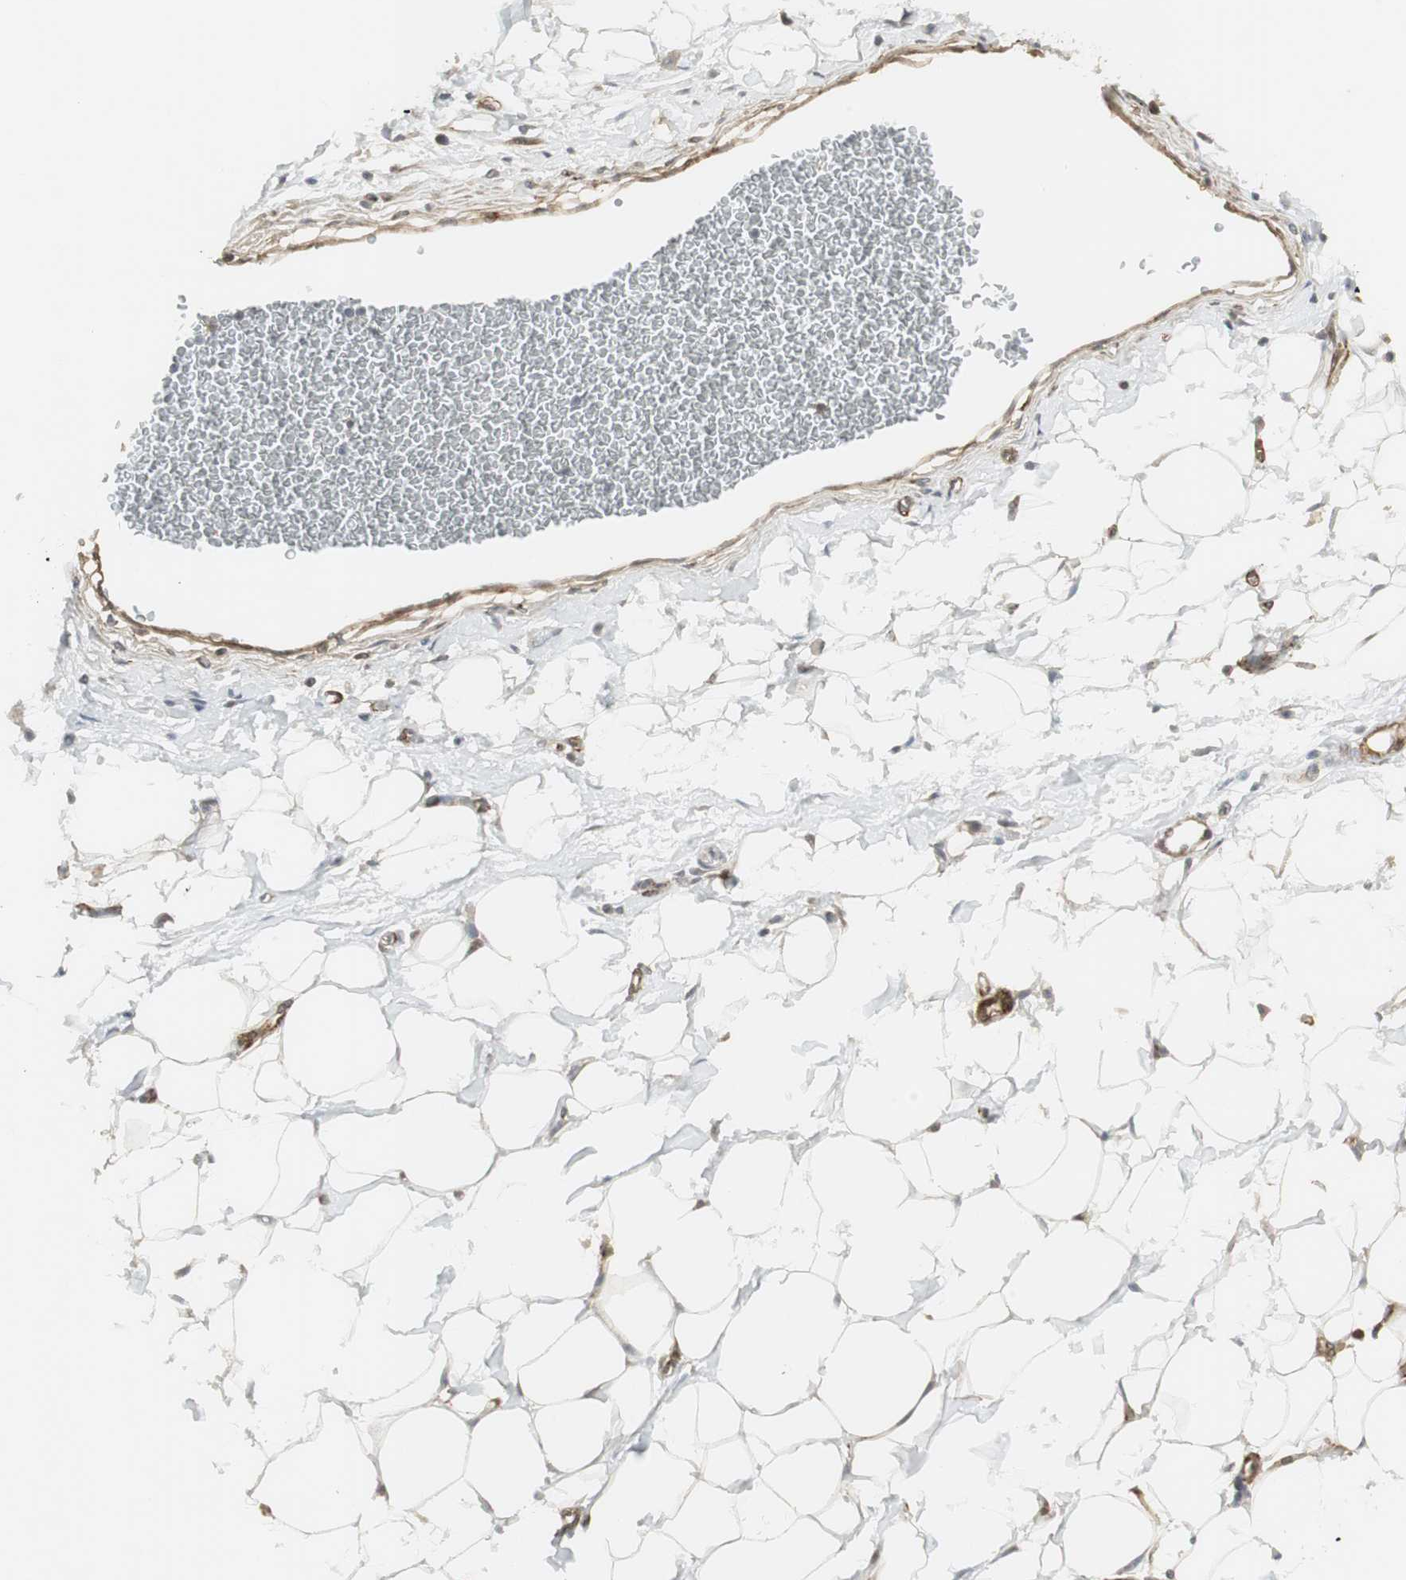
{"staining": {"intensity": "weak", "quantity": ">75%", "location": "cytoplasmic/membranous"}, "tissue": "adipose tissue", "cell_type": "Adipocytes", "image_type": "normal", "snomed": [{"axis": "morphology", "description": "Normal tissue, NOS"}, {"axis": "morphology", "description": "Urothelial carcinoma, High grade"}, {"axis": "topography", "description": "Vascular tissue"}, {"axis": "topography", "description": "Urinary bladder"}], "caption": "Protein expression analysis of benign human adipose tissue reveals weak cytoplasmic/membranous positivity in approximately >75% of adipocytes.", "gene": "SCYL3", "patient": {"sex": "female", "age": 56}}